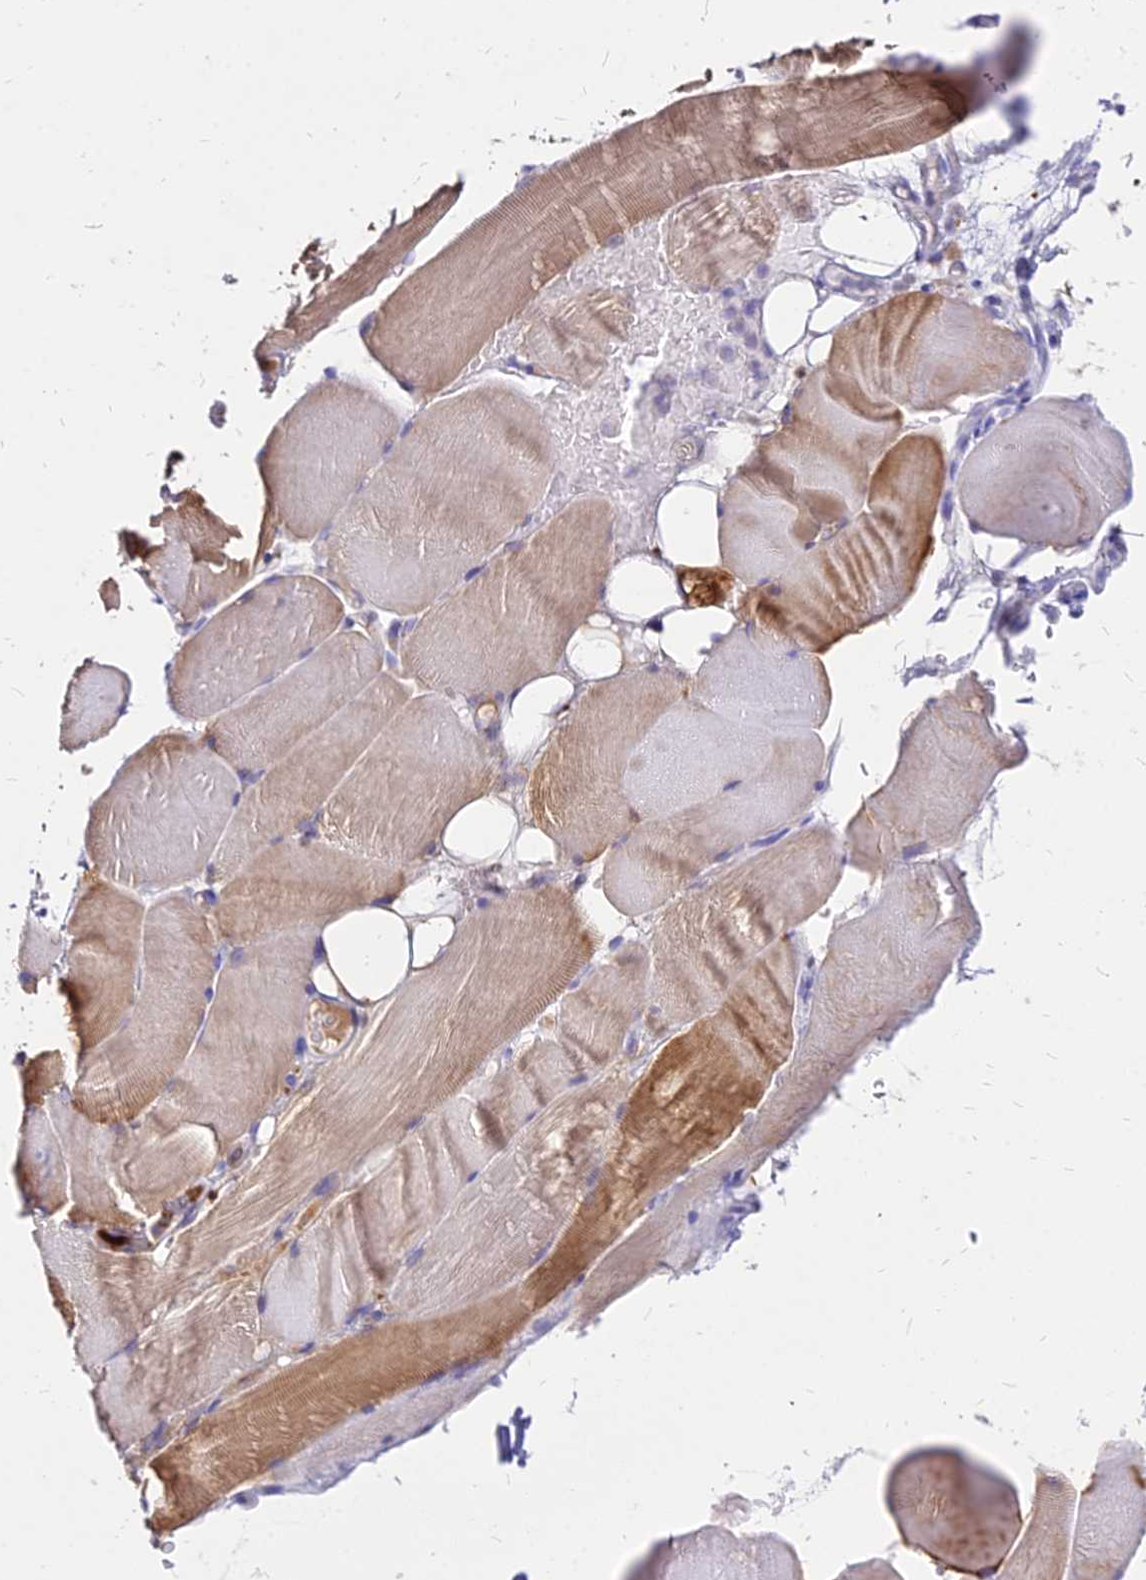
{"staining": {"intensity": "moderate", "quantity": "25%-75%", "location": "cytoplasmic/membranous"}, "tissue": "skeletal muscle", "cell_type": "Myocytes", "image_type": "normal", "snomed": [{"axis": "morphology", "description": "Normal tissue, NOS"}, {"axis": "topography", "description": "Skeletal muscle"}, {"axis": "topography", "description": "Parathyroid gland"}], "caption": "Myocytes demonstrate moderate cytoplasmic/membranous positivity in approximately 25%-75% of cells in benign skeletal muscle. The staining is performed using DAB (3,3'-diaminobenzidine) brown chromogen to label protein expression. The nuclei are counter-stained blue using hematoxylin.", "gene": "ACSM6", "patient": {"sex": "female", "age": 37}}